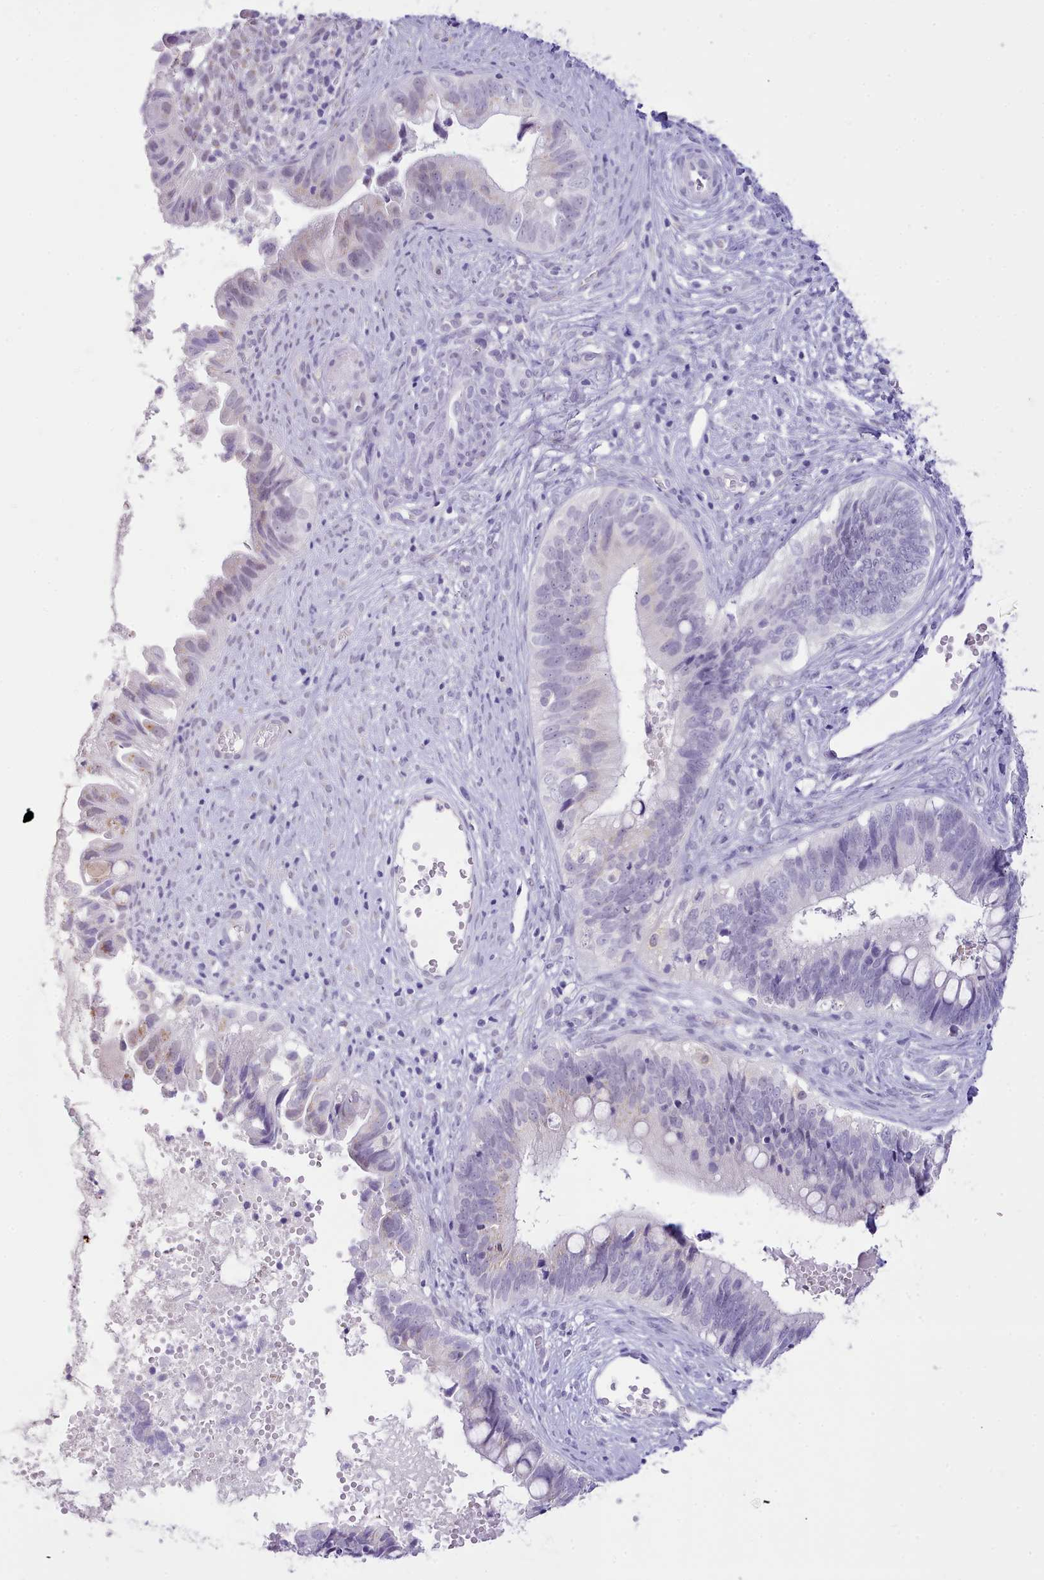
{"staining": {"intensity": "negative", "quantity": "none", "location": "none"}, "tissue": "cervical cancer", "cell_type": "Tumor cells", "image_type": "cancer", "snomed": [{"axis": "morphology", "description": "Adenocarcinoma, NOS"}, {"axis": "topography", "description": "Cervix"}], "caption": "Immunohistochemical staining of cervical cancer exhibits no significant positivity in tumor cells.", "gene": "LRRC37A", "patient": {"sex": "female", "age": 42}}